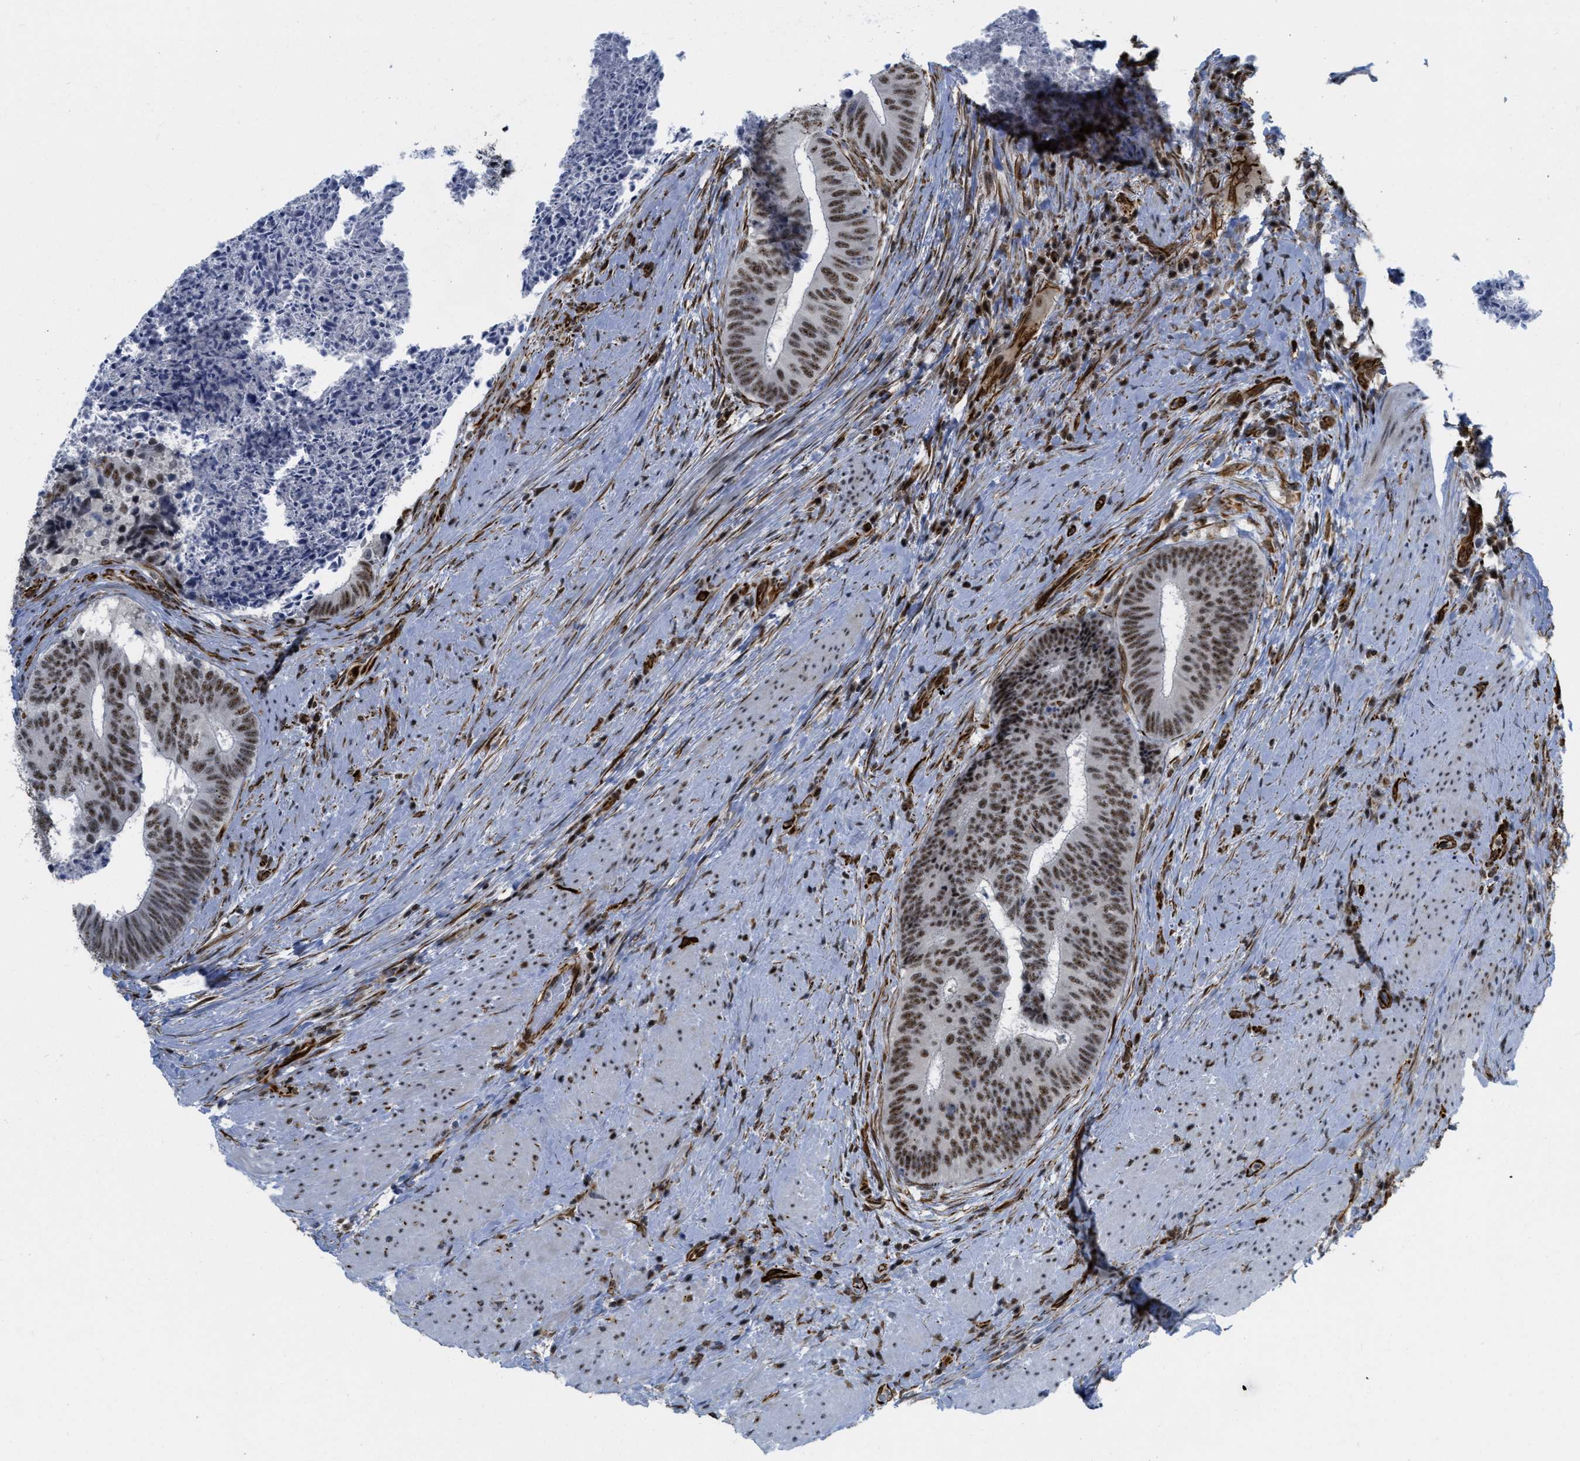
{"staining": {"intensity": "moderate", "quantity": ">75%", "location": "nuclear"}, "tissue": "colorectal cancer", "cell_type": "Tumor cells", "image_type": "cancer", "snomed": [{"axis": "morphology", "description": "Adenocarcinoma, NOS"}, {"axis": "topography", "description": "Rectum"}], "caption": "Immunohistochemistry (IHC) (DAB) staining of colorectal cancer reveals moderate nuclear protein staining in approximately >75% of tumor cells.", "gene": "LRRC8B", "patient": {"sex": "male", "age": 72}}